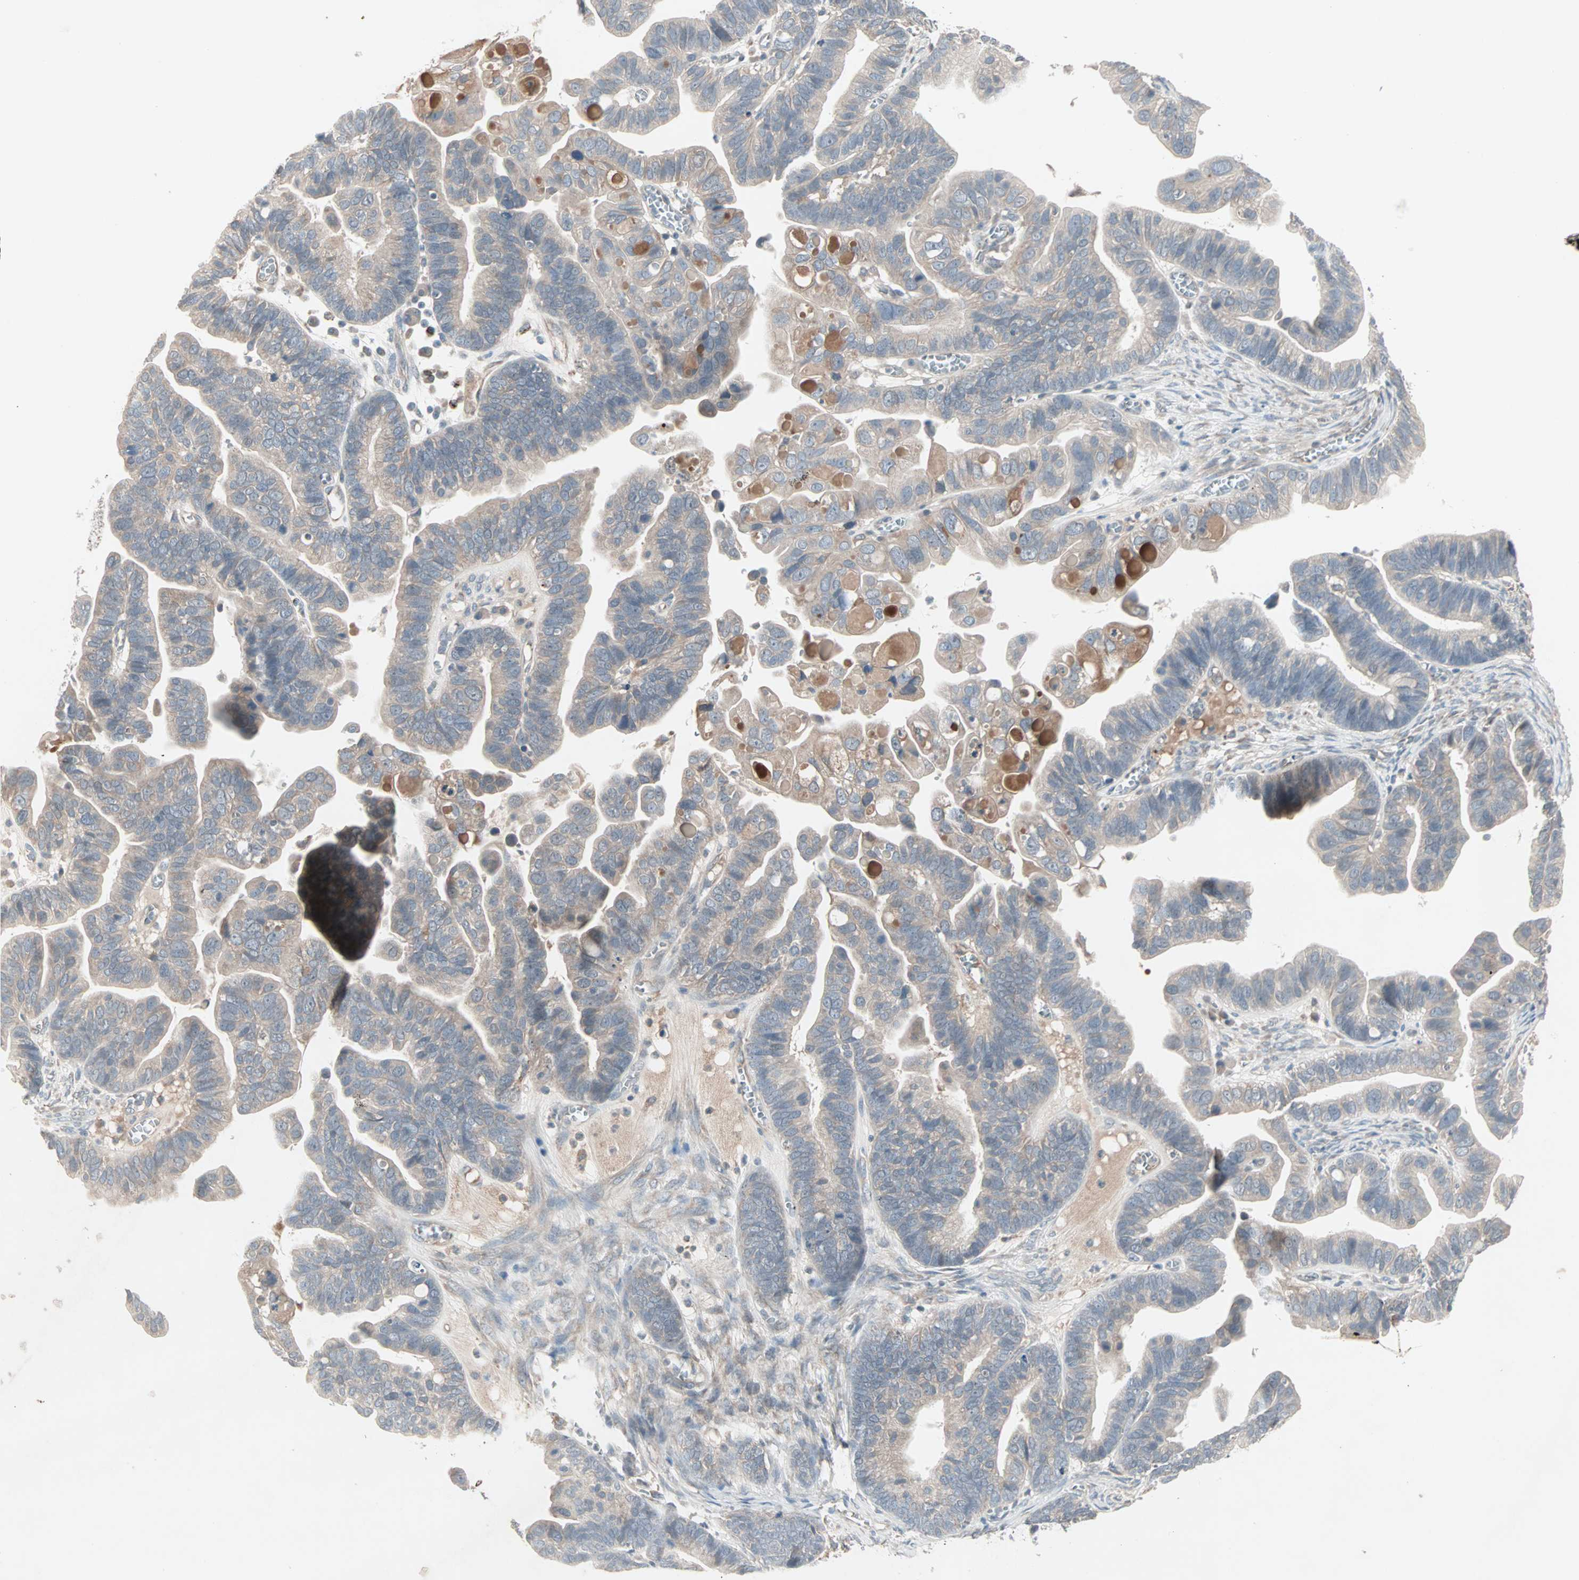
{"staining": {"intensity": "weak", "quantity": "25%-75%", "location": "cytoplasmic/membranous"}, "tissue": "ovarian cancer", "cell_type": "Tumor cells", "image_type": "cancer", "snomed": [{"axis": "morphology", "description": "Cystadenocarcinoma, serous, NOS"}, {"axis": "topography", "description": "Ovary"}], "caption": "A low amount of weak cytoplasmic/membranous staining is identified in about 25%-75% of tumor cells in ovarian serous cystadenocarcinoma tissue.", "gene": "JMJD7-PLA2G4B", "patient": {"sex": "female", "age": 56}}